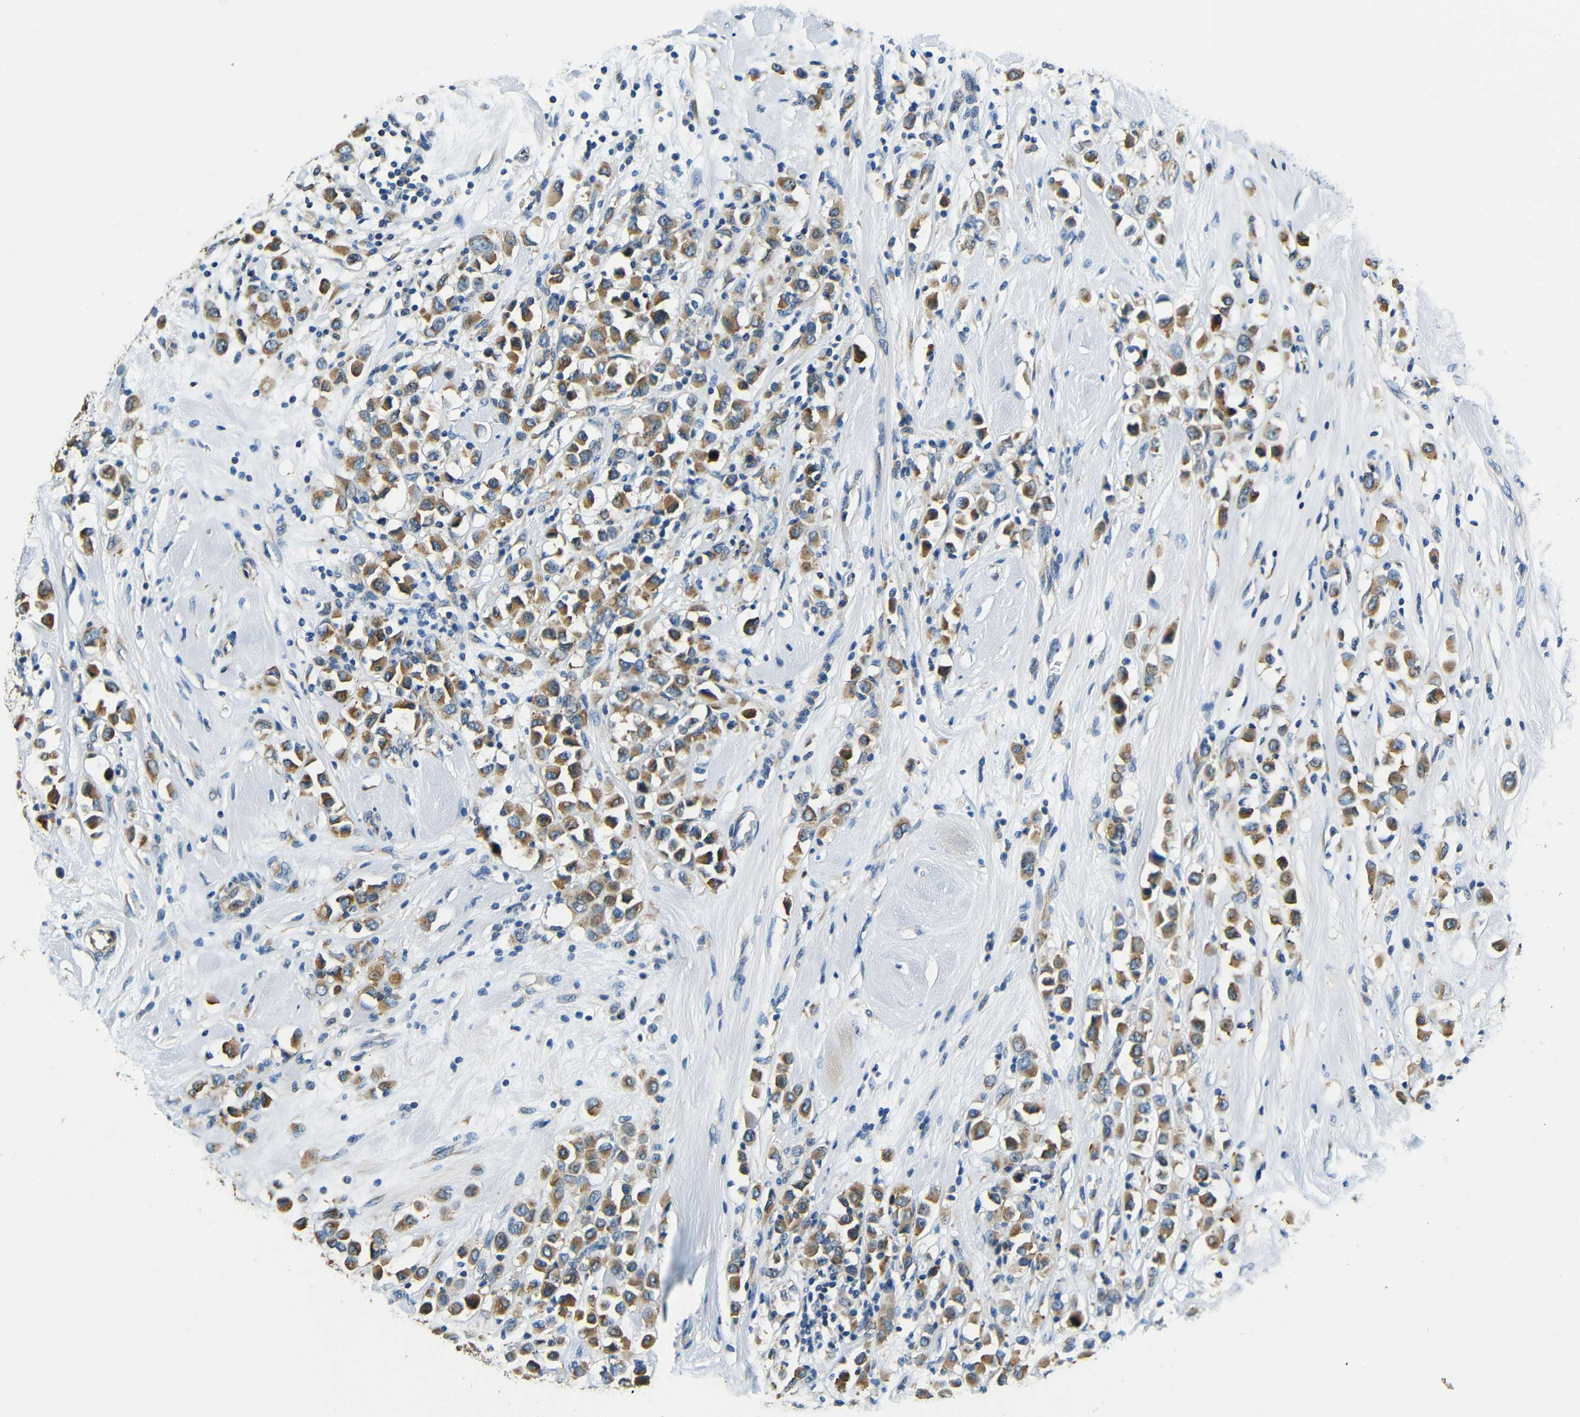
{"staining": {"intensity": "strong", "quantity": ">75%", "location": "cytoplasmic/membranous"}, "tissue": "breast cancer", "cell_type": "Tumor cells", "image_type": "cancer", "snomed": [{"axis": "morphology", "description": "Duct carcinoma"}, {"axis": "topography", "description": "Breast"}], "caption": "This is a photomicrograph of immunohistochemistry (IHC) staining of breast cancer, which shows strong expression in the cytoplasmic/membranous of tumor cells.", "gene": "VAPB", "patient": {"sex": "female", "age": 61}}